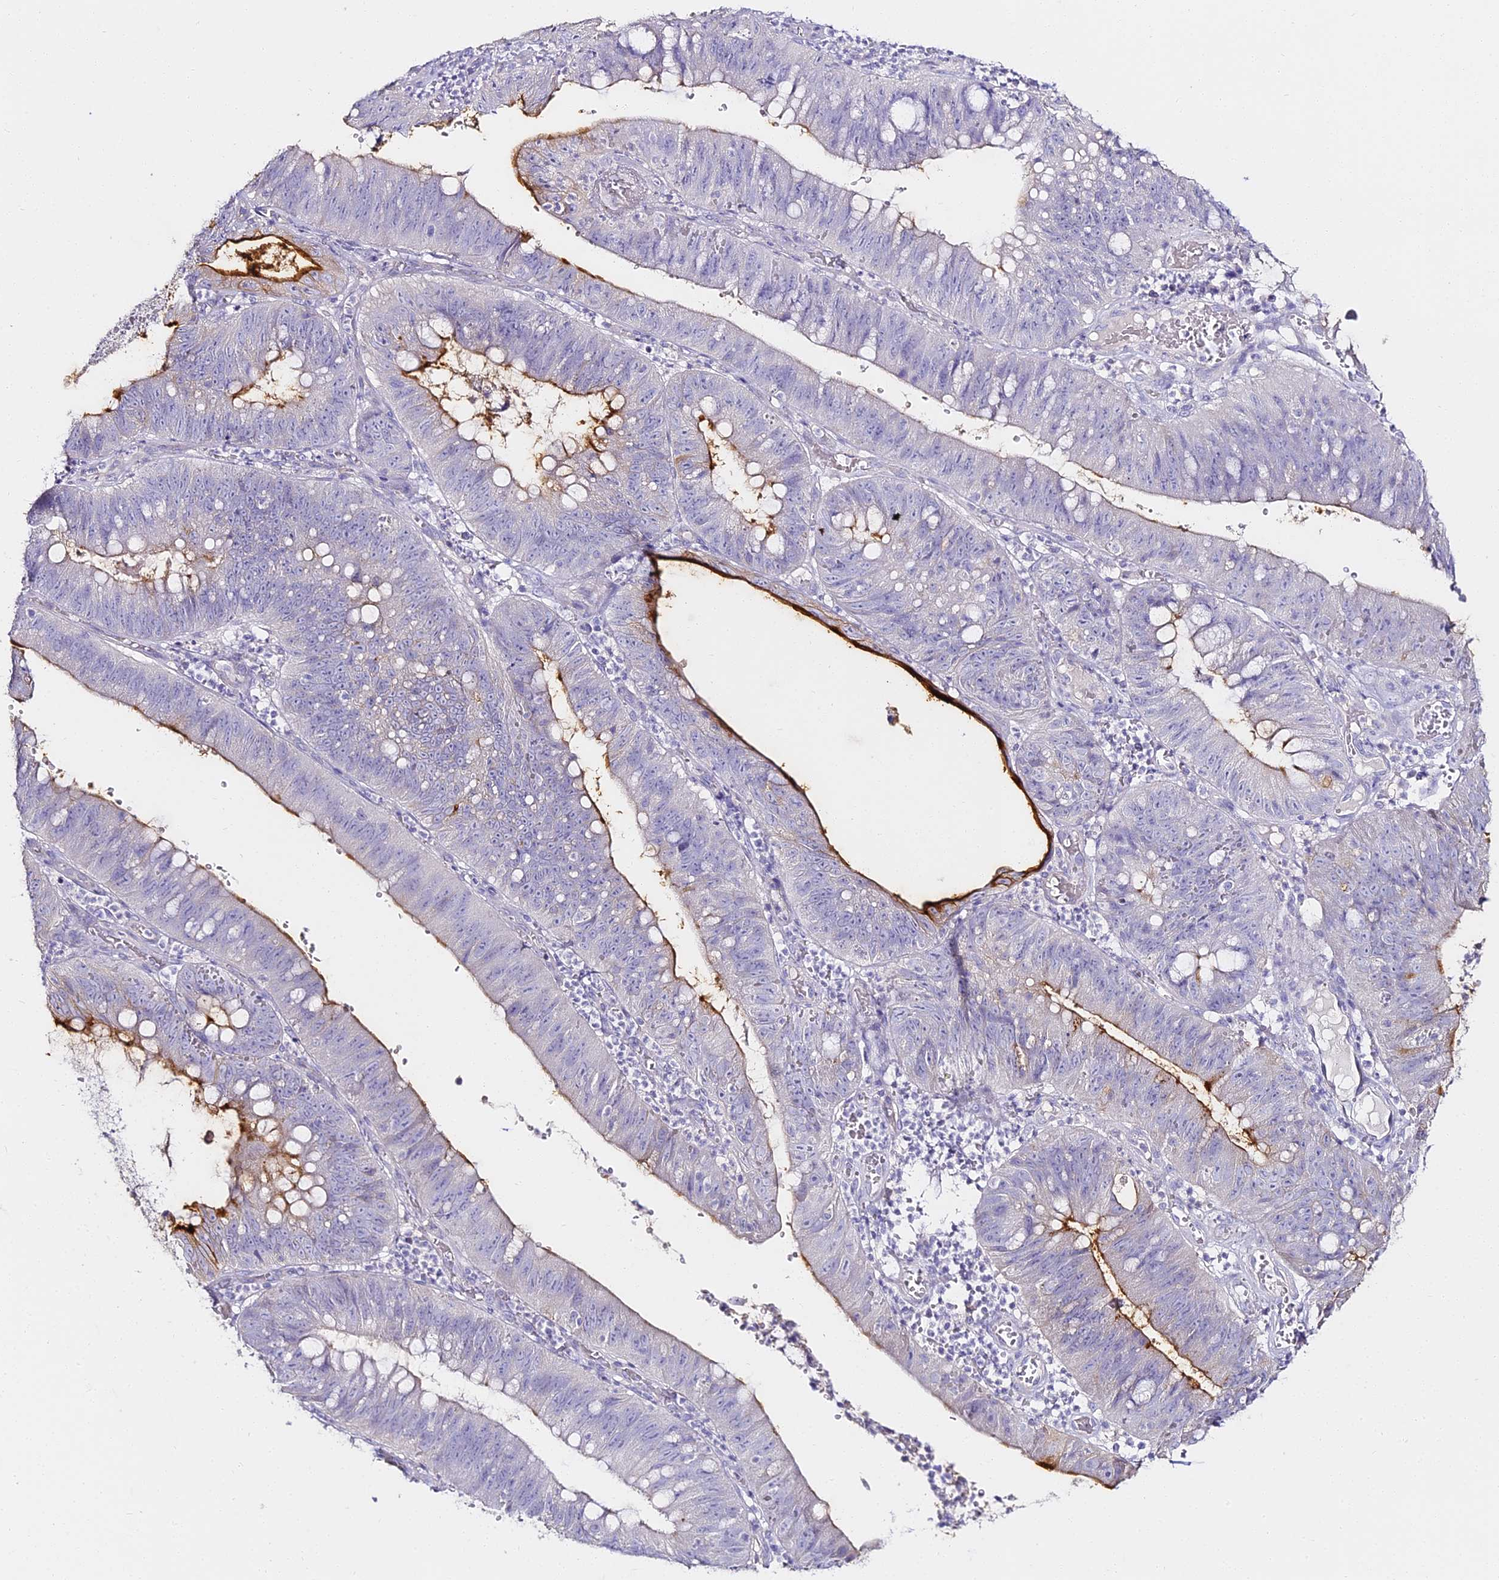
{"staining": {"intensity": "strong", "quantity": "25%-75%", "location": "cytoplasmic/membranous"}, "tissue": "stomach cancer", "cell_type": "Tumor cells", "image_type": "cancer", "snomed": [{"axis": "morphology", "description": "Adenocarcinoma, NOS"}, {"axis": "topography", "description": "Stomach"}], "caption": "Stomach cancer (adenocarcinoma) was stained to show a protein in brown. There is high levels of strong cytoplasmic/membranous staining in about 25%-75% of tumor cells.", "gene": "ALPG", "patient": {"sex": "male", "age": 59}}